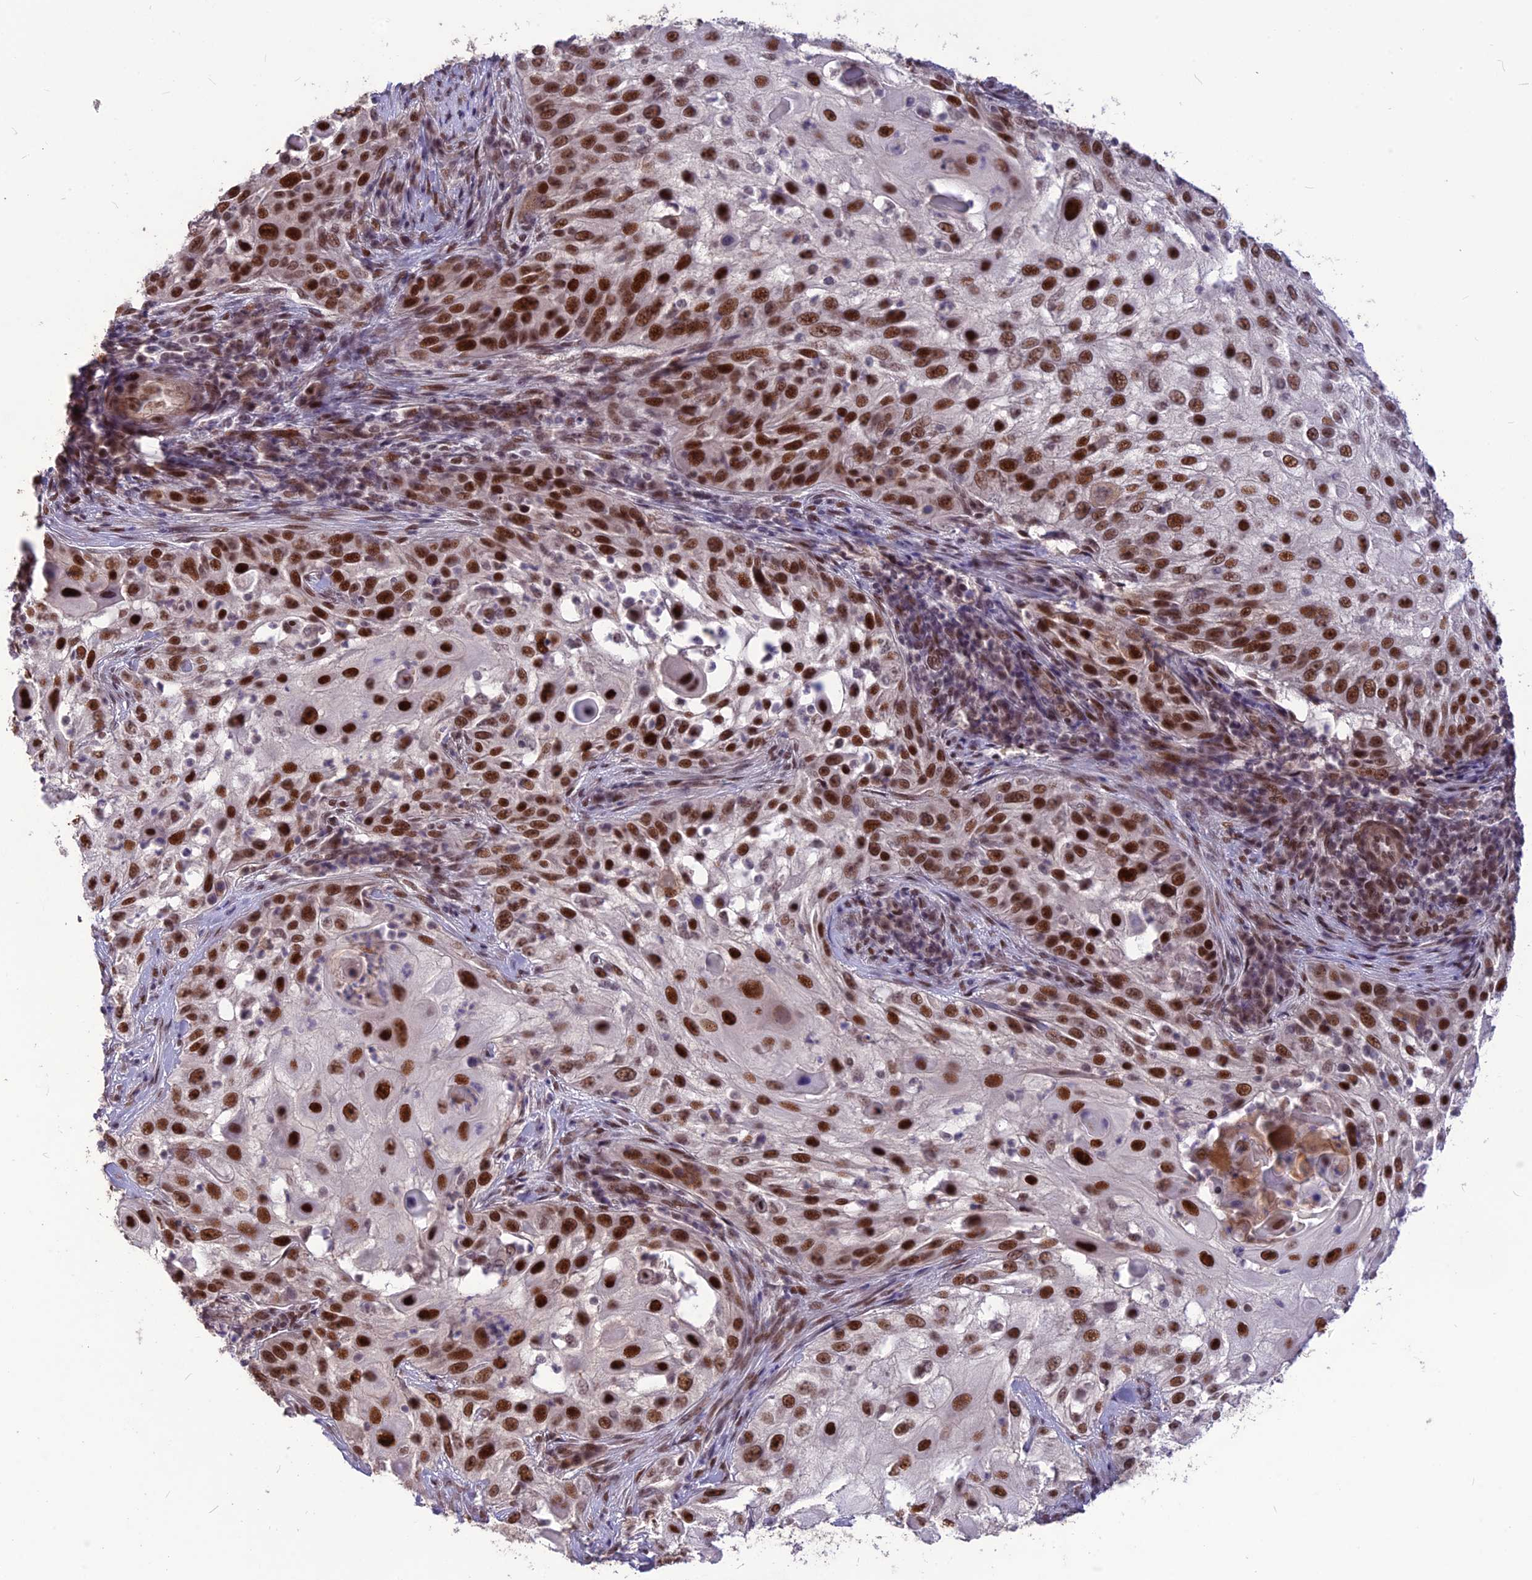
{"staining": {"intensity": "strong", "quantity": ">75%", "location": "nuclear"}, "tissue": "skin cancer", "cell_type": "Tumor cells", "image_type": "cancer", "snomed": [{"axis": "morphology", "description": "Squamous cell carcinoma, NOS"}, {"axis": "topography", "description": "Skin"}], "caption": "A high amount of strong nuclear expression is seen in about >75% of tumor cells in skin cancer (squamous cell carcinoma) tissue.", "gene": "DIS3", "patient": {"sex": "female", "age": 44}}